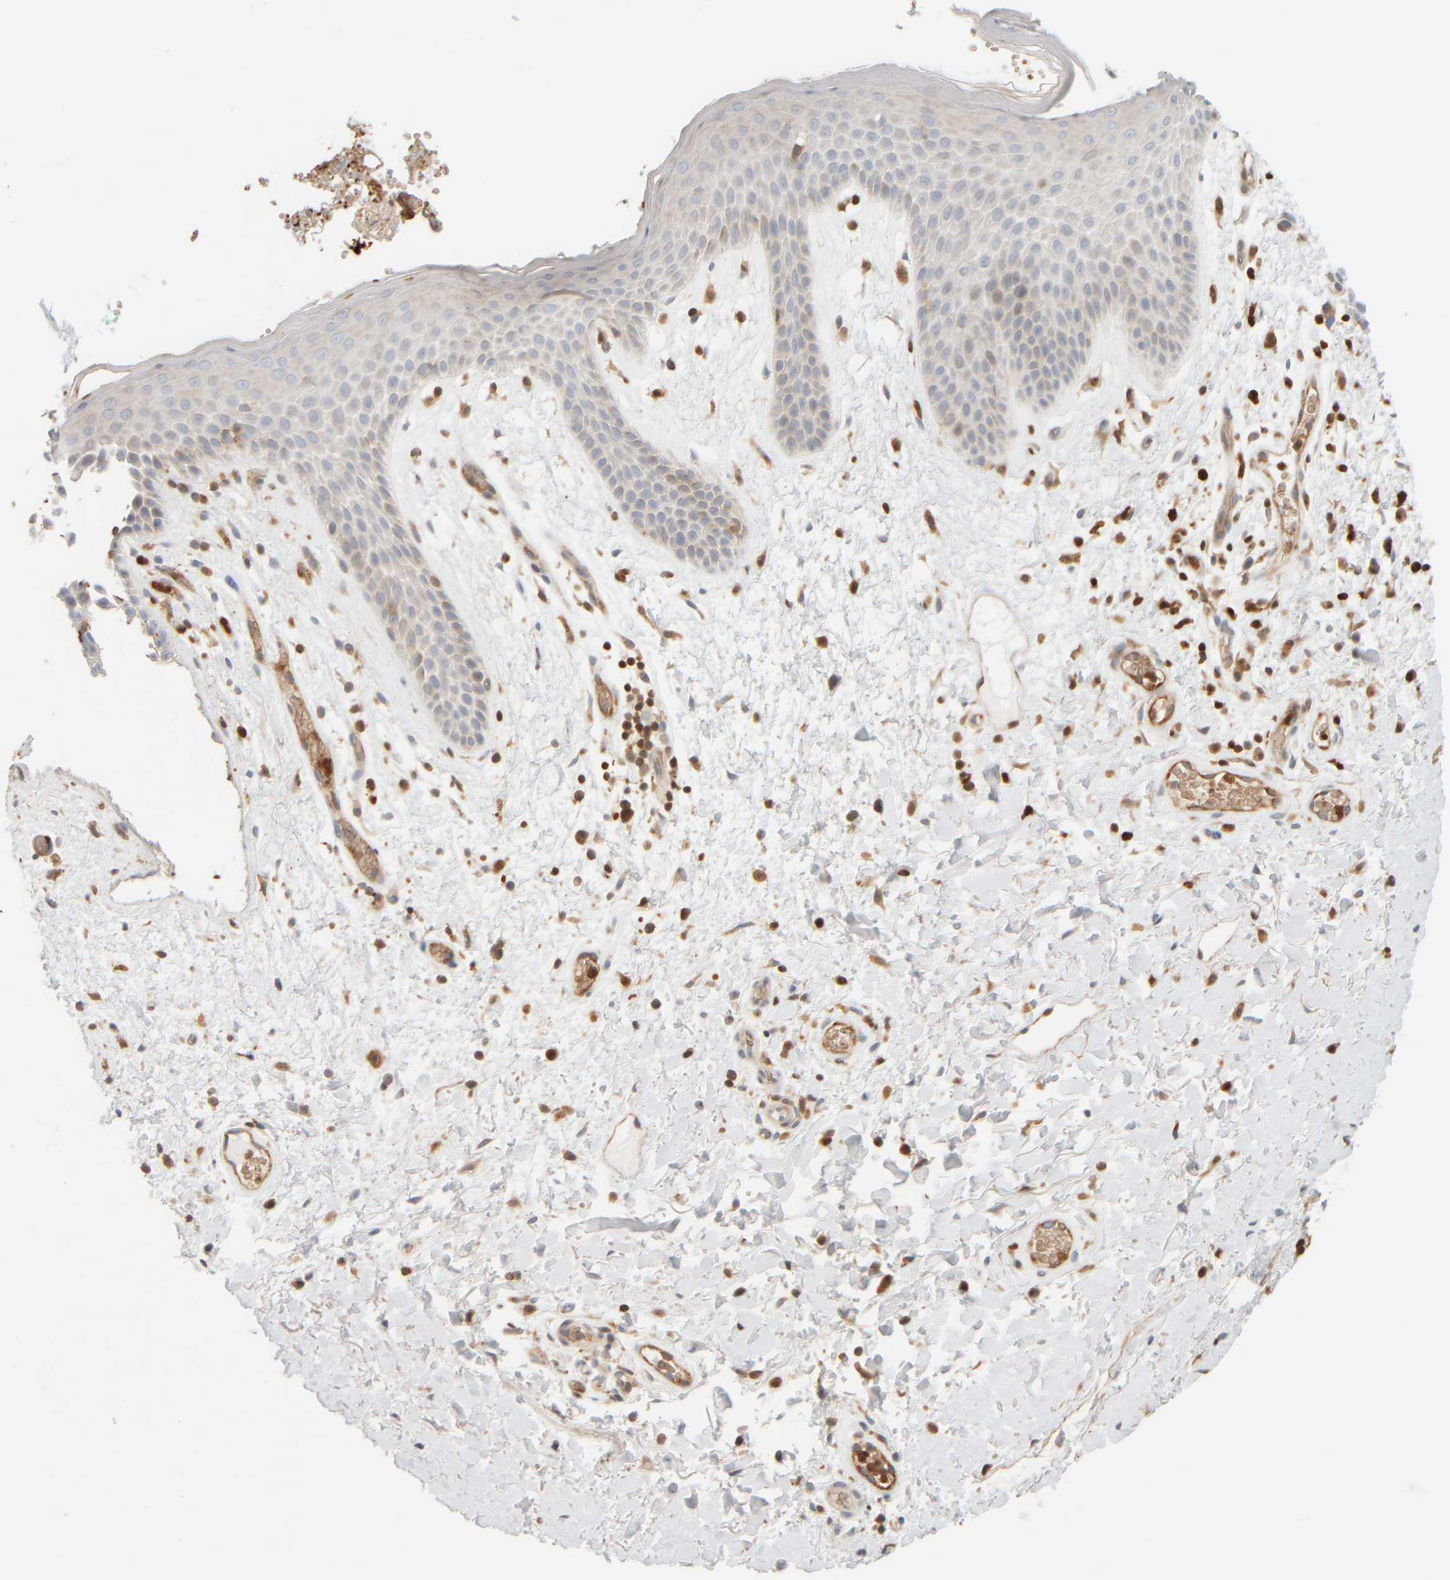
{"staining": {"intensity": "weak", "quantity": "<25%", "location": "cytoplasmic/membranous"}, "tissue": "skin", "cell_type": "Epidermal cells", "image_type": "normal", "snomed": [{"axis": "morphology", "description": "Normal tissue, NOS"}, {"axis": "topography", "description": "Anal"}], "caption": "A high-resolution micrograph shows immunohistochemistry staining of benign skin, which reveals no significant positivity in epidermal cells.", "gene": "AARSD1", "patient": {"sex": "male", "age": 74}}